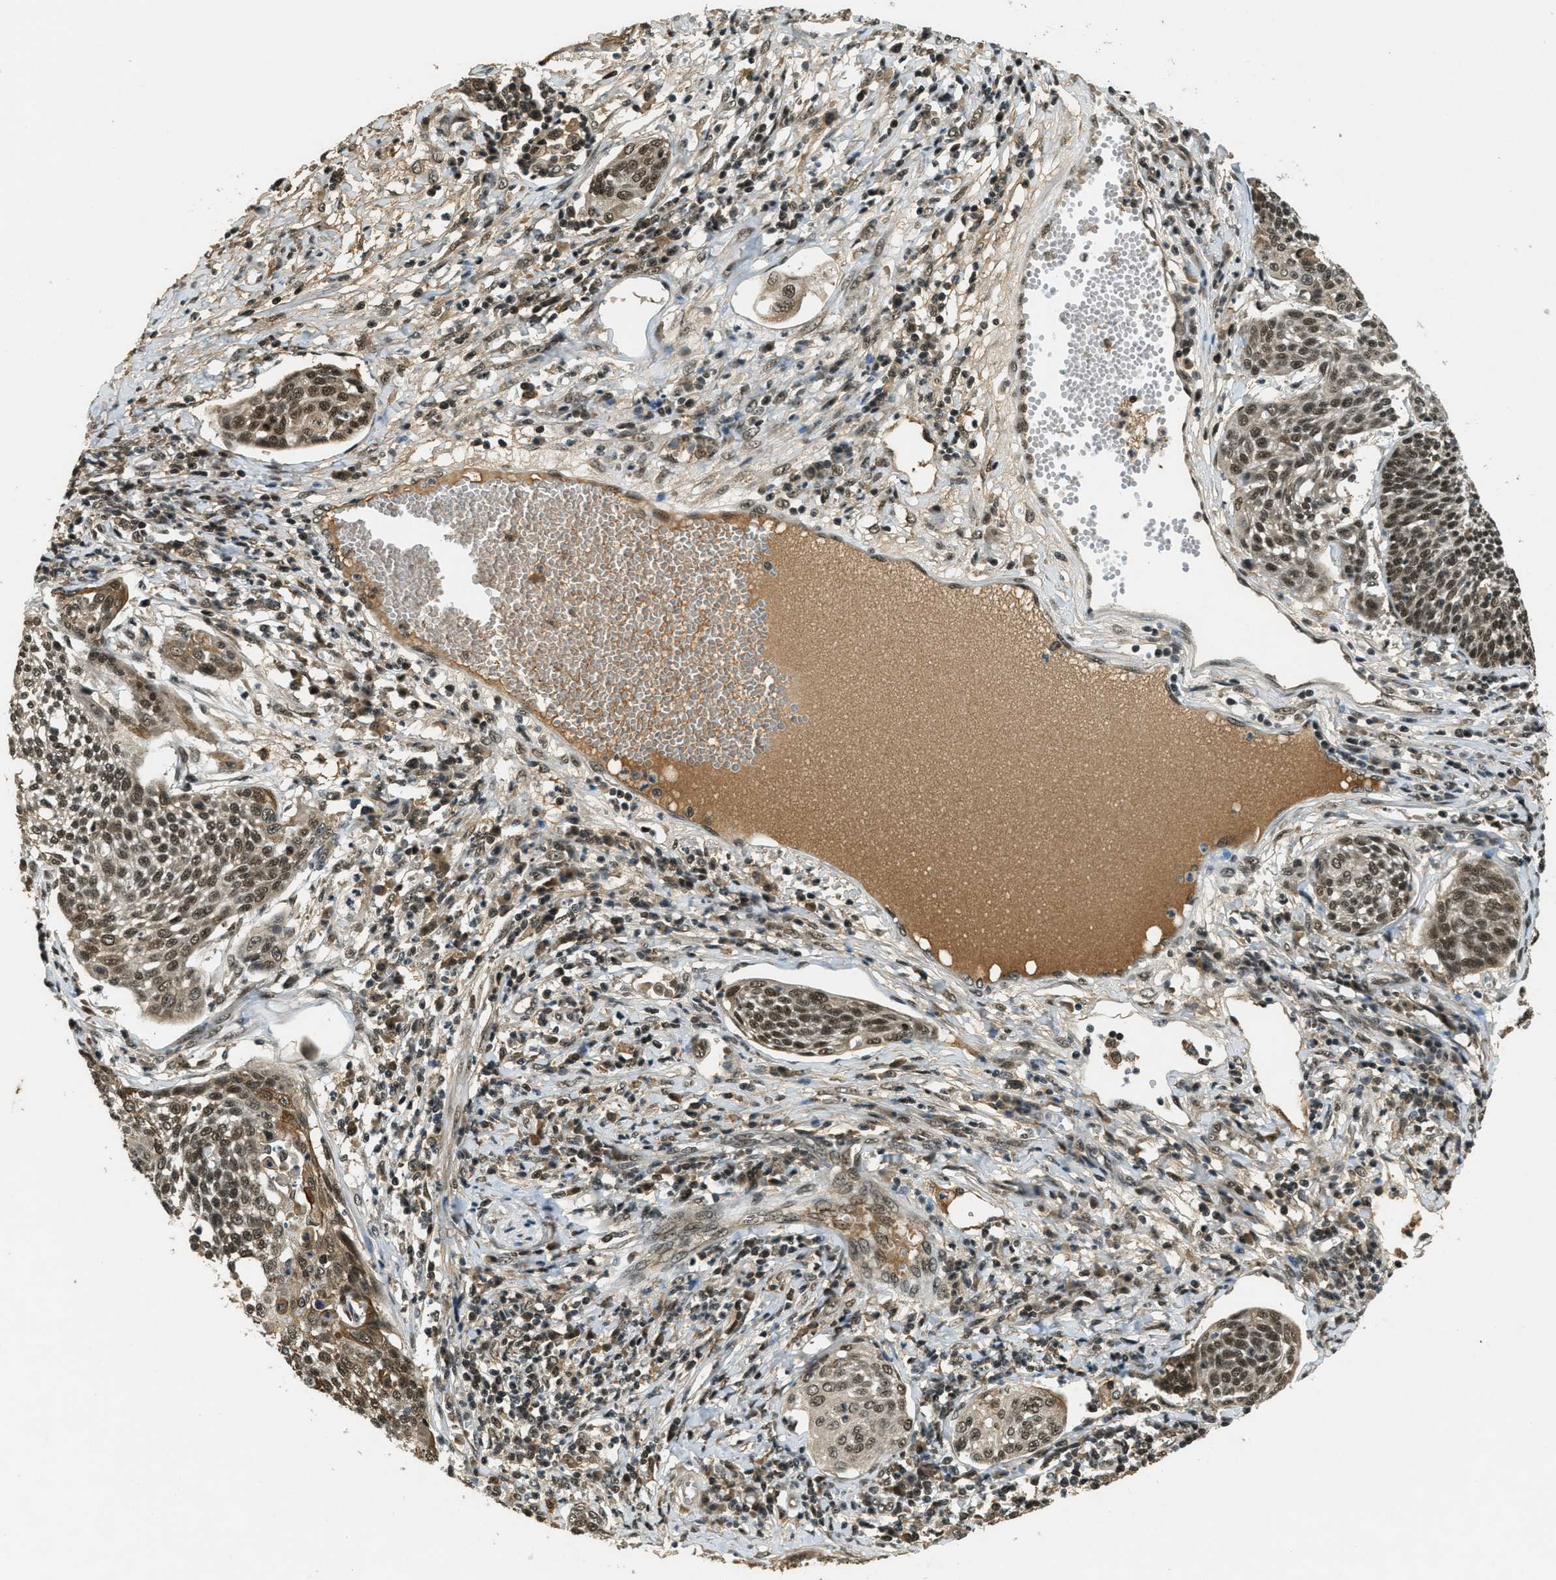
{"staining": {"intensity": "strong", "quantity": ">75%", "location": "nuclear"}, "tissue": "cervical cancer", "cell_type": "Tumor cells", "image_type": "cancer", "snomed": [{"axis": "morphology", "description": "Squamous cell carcinoma, NOS"}, {"axis": "topography", "description": "Cervix"}], "caption": "Cervical squamous cell carcinoma stained with IHC demonstrates strong nuclear staining in about >75% of tumor cells.", "gene": "ZNF148", "patient": {"sex": "female", "age": 34}}